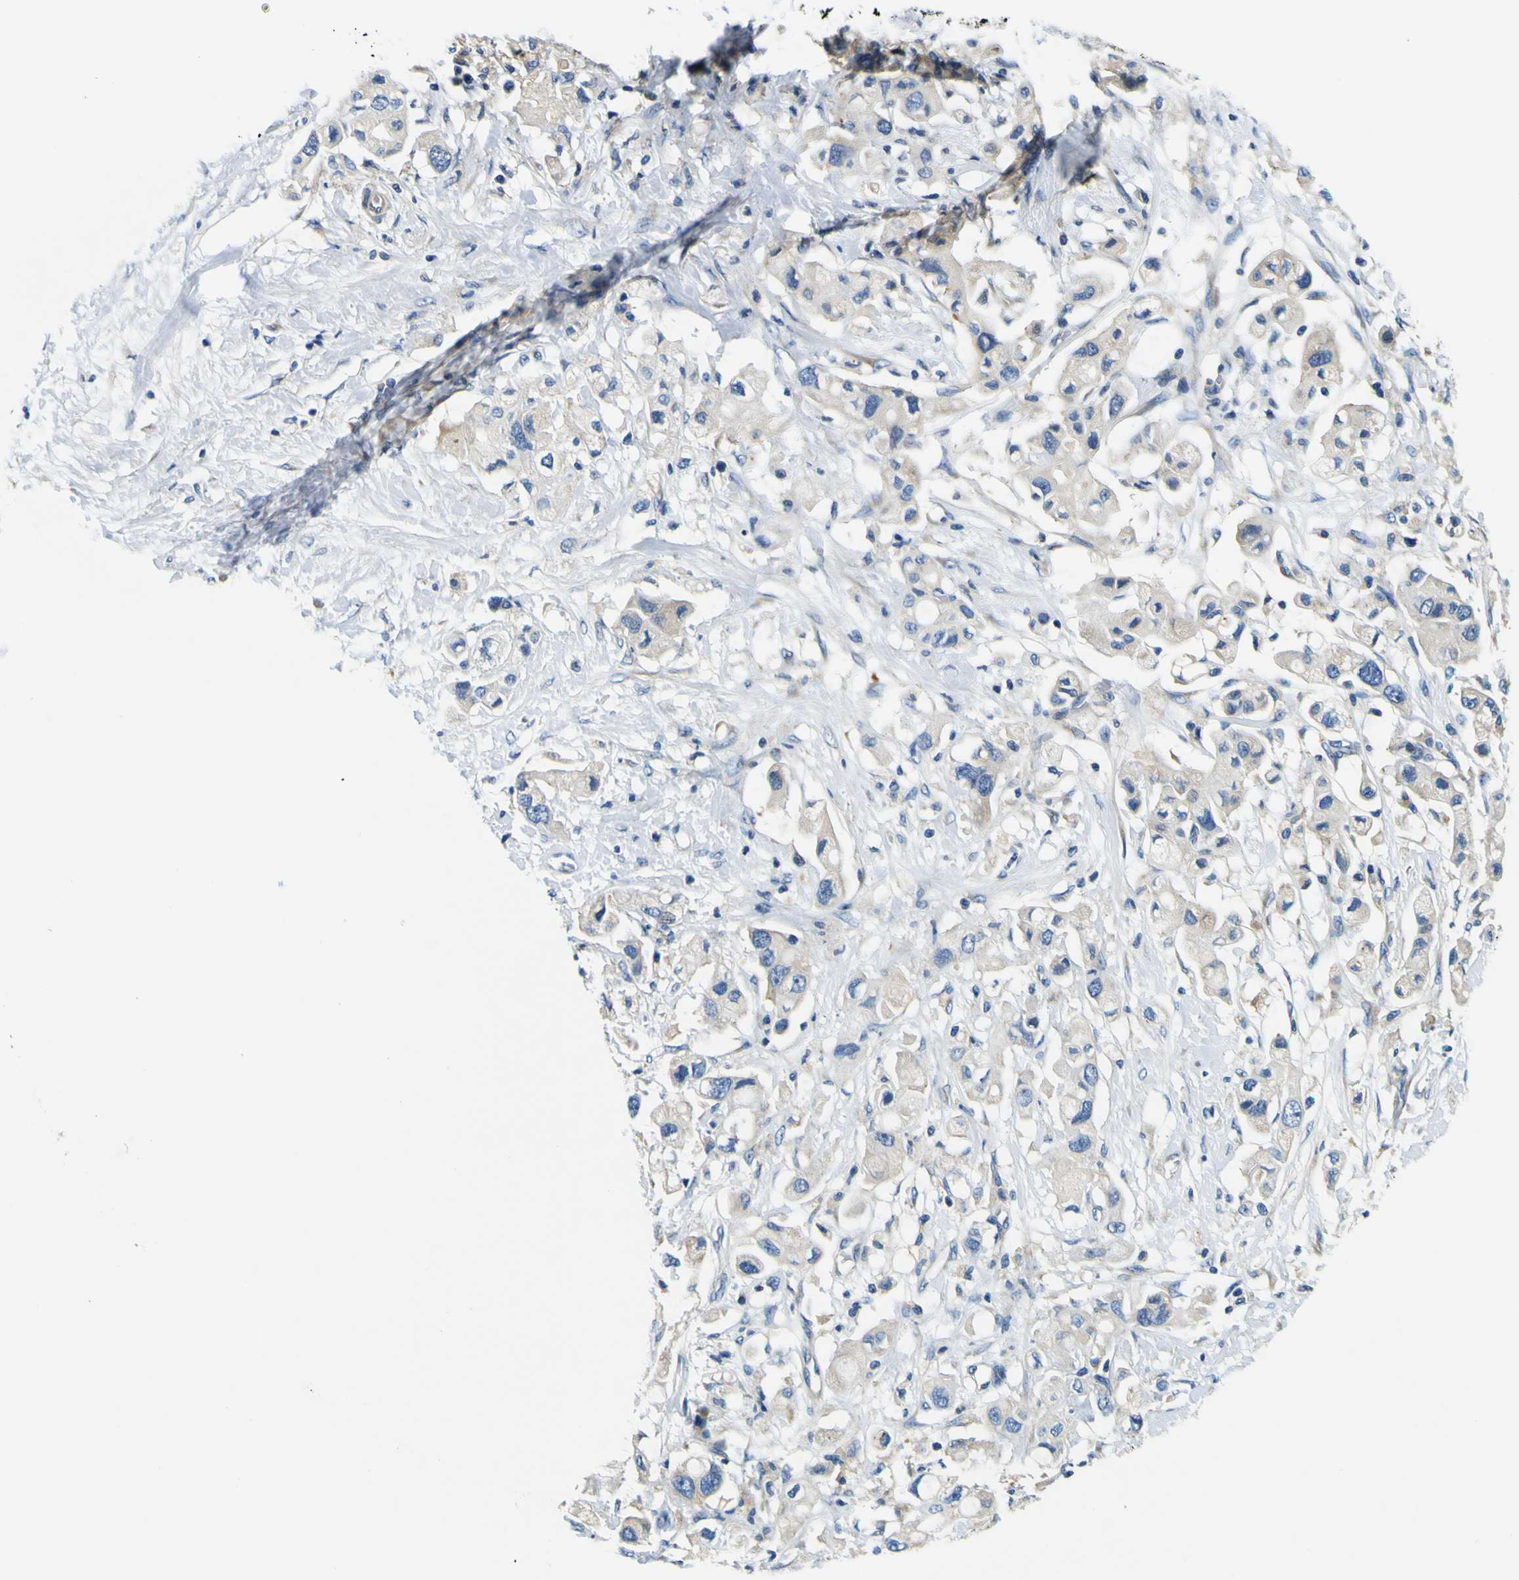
{"staining": {"intensity": "negative", "quantity": "none", "location": "none"}, "tissue": "pancreatic cancer", "cell_type": "Tumor cells", "image_type": "cancer", "snomed": [{"axis": "morphology", "description": "Adenocarcinoma, NOS"}, {"axis": "topography", "description": "Pancreas"}], "caption": "The micrograph shows no significant positivity in tumor cells of pancreatic adenocarcinoma.", "gene": "CLSTN1", "patient": {"sex": "female", "age": 56}}